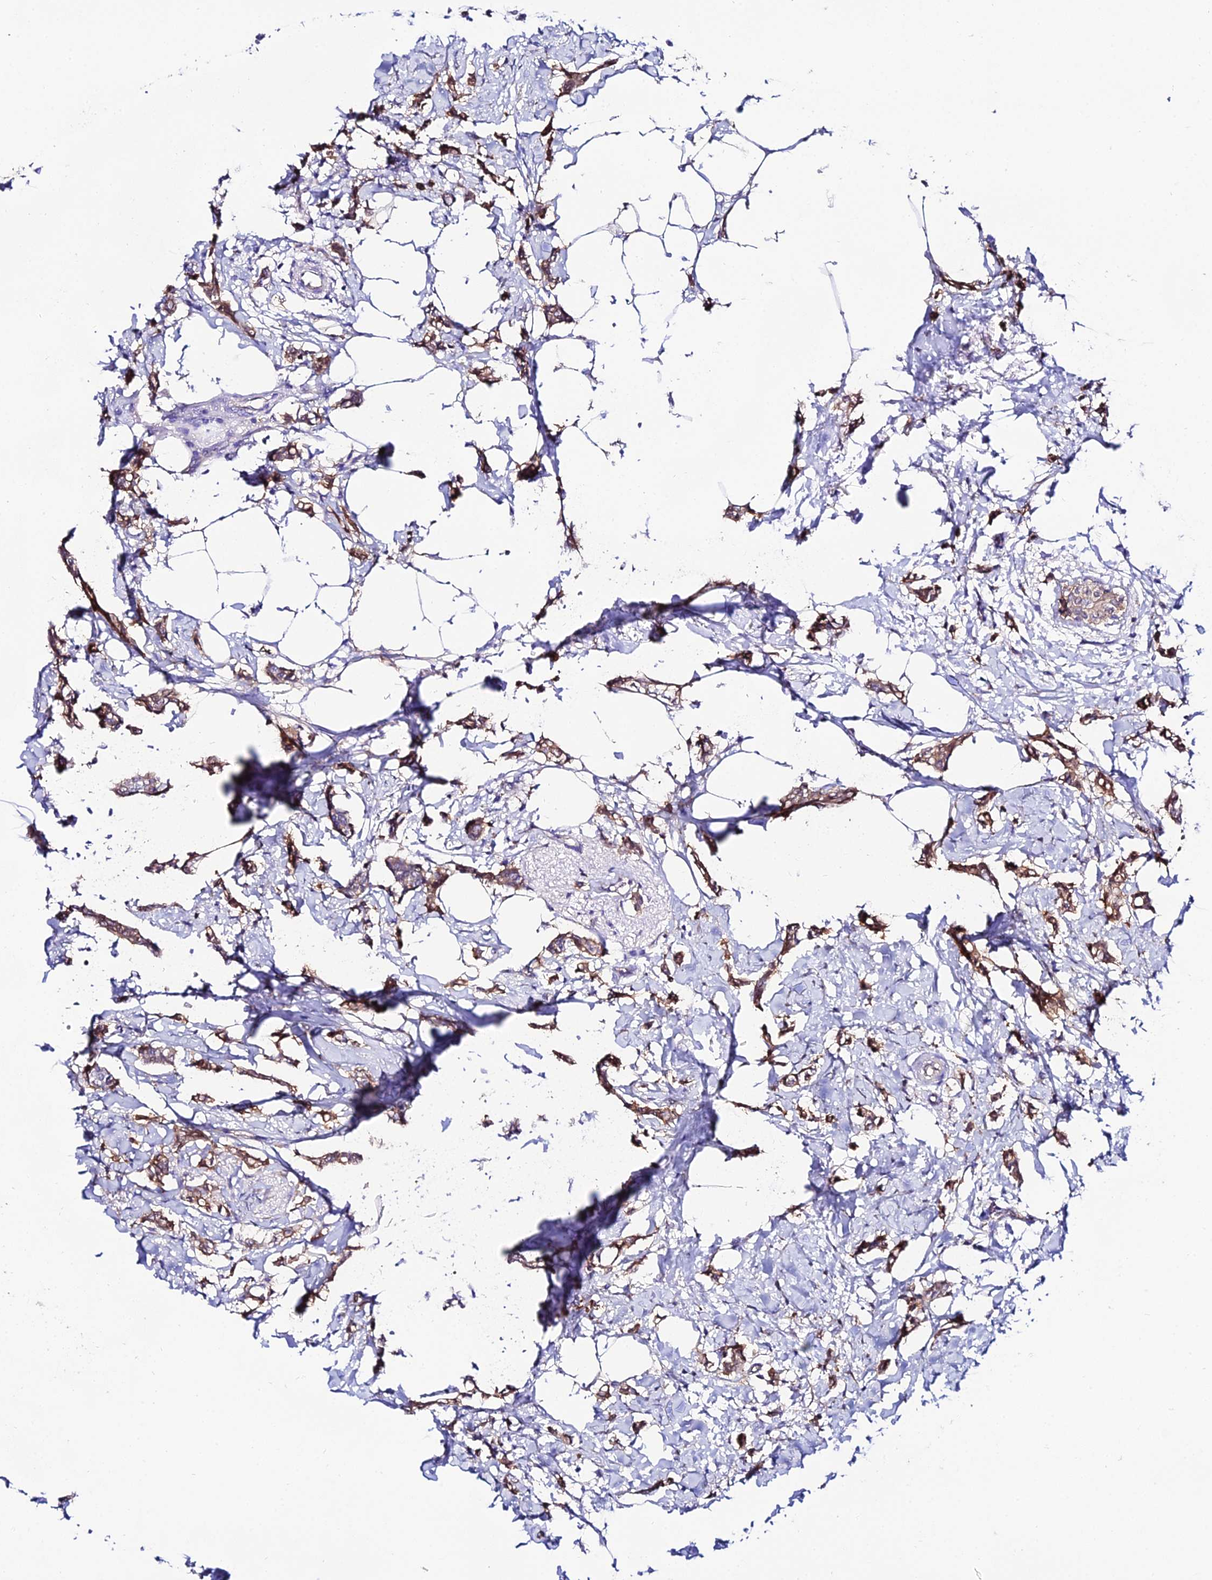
{"staining": {"intensity": "moderate", "quantity": ">75%", "location": "cytoplasmic/membranous"}, "tissue": "breast cancer", "cell_type": "Tumor cells", "image_type": "cancer", "snomed": [{"axis": "morphology", "description": "Duct carcinoma"}, {"axis": "topography", "description": "Breast"}], "caption": "Immunohistochemistry (IHC) histopathology image of neoplastic tissue: intraductal carcinoma (breast) stained using immunohistochemistry shows medium levels of moderate protein expression localized specifically in the cytoplasmic/membranous of tumor cells, appearing as a cytoplasmic/membranous brown color.", "gene": "S100A16", "patient": {"sex": "female", "age": 41}}